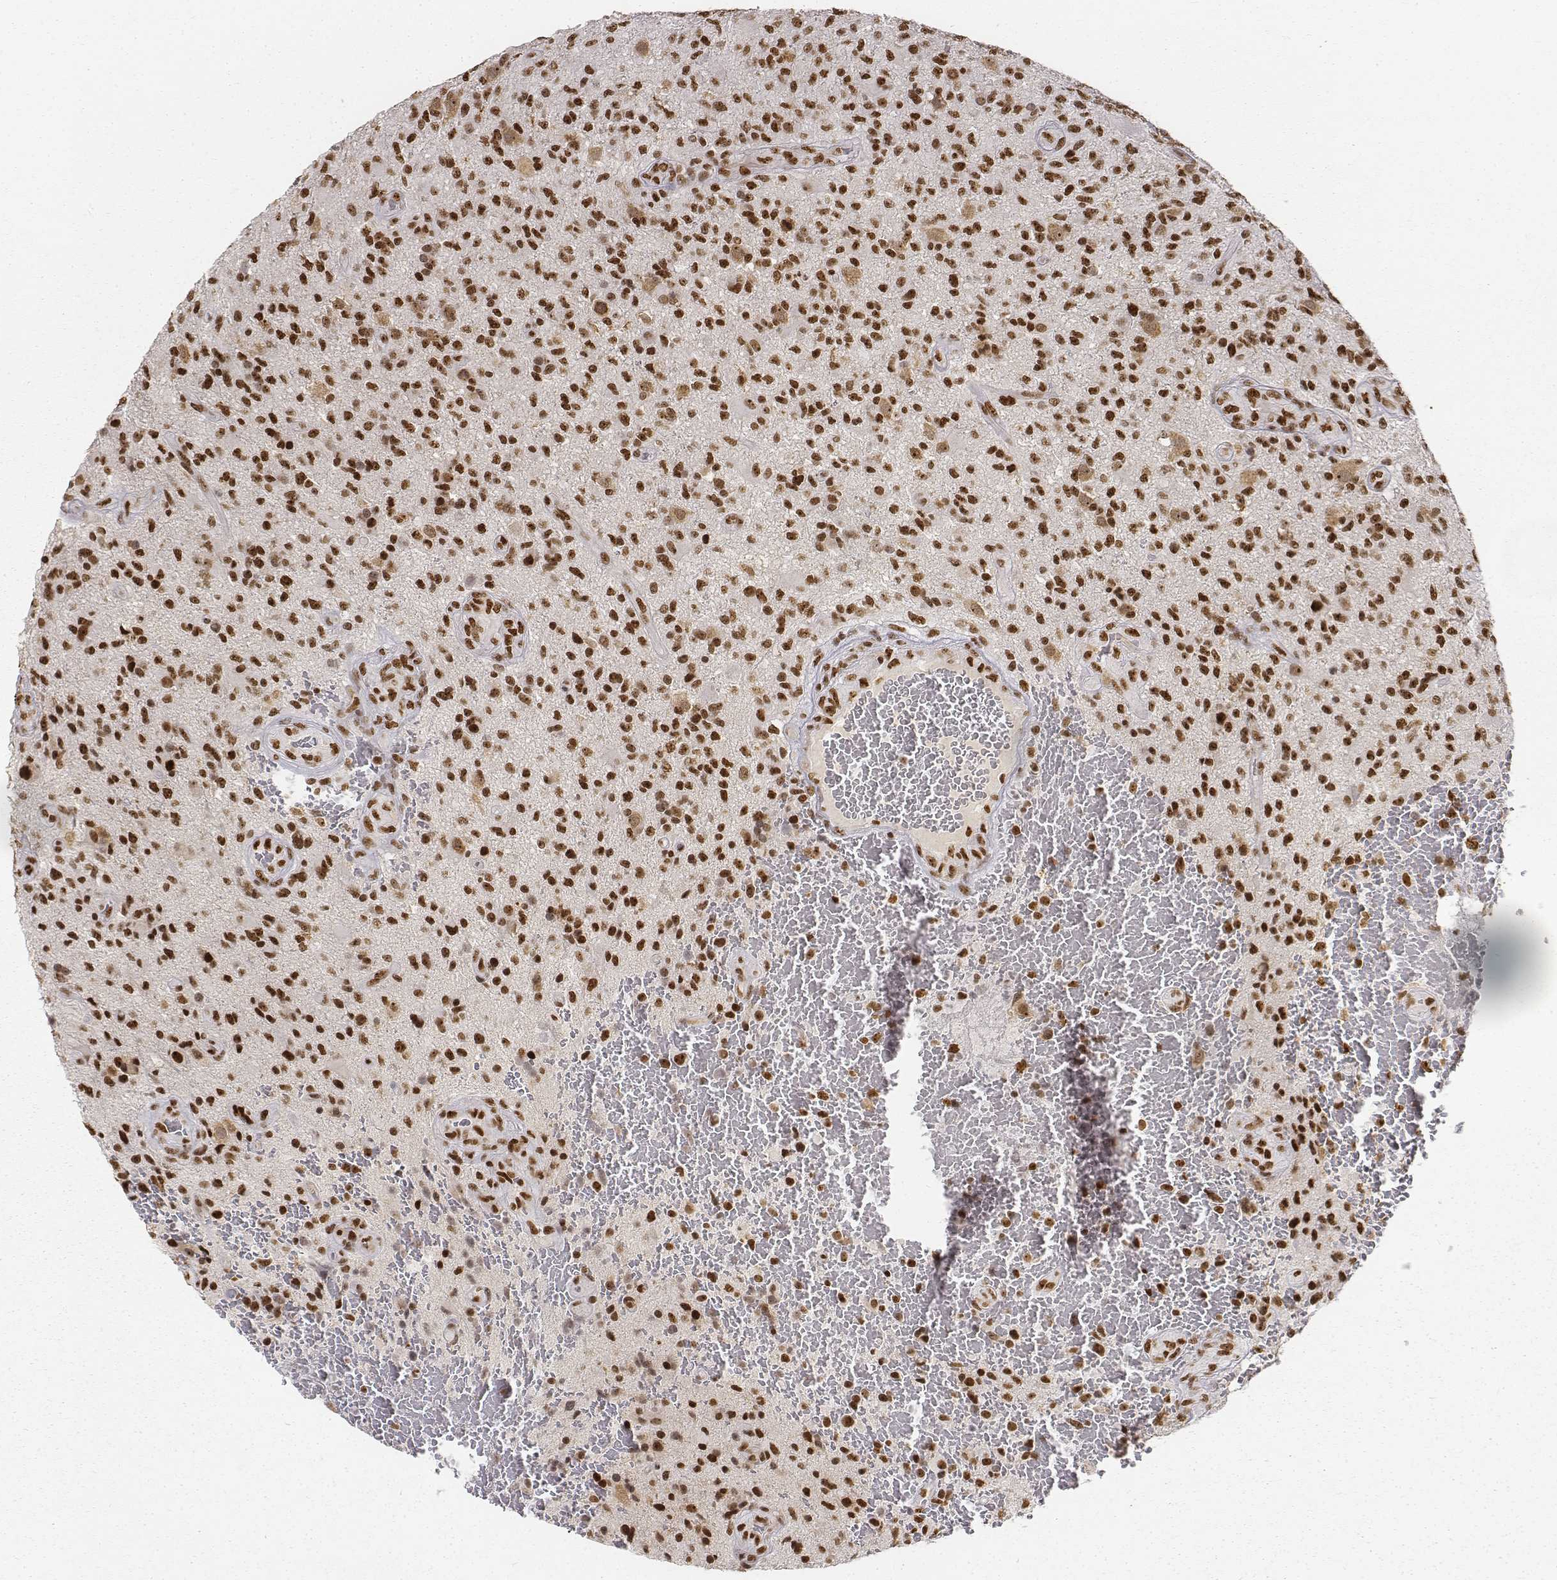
{"staining": {"intensity": "strong", "quantity": ">75%", "location": "nuclear"}, "tissue": "glioma", "cell_type": "Tumor cells", "image_type": "cancer", "snomed": [{"axis": "morphology", "description": "Glioma, malignant, High grade"}, {"axis": "topography", "description": "Brain"}], "caption": "Immunohistochemical staining of glioma demonstrates strong nuclear protein expression in about >75% of tumor cells.", "gene": "PHF6", "patient": {"sex": "male", "age": 47}}